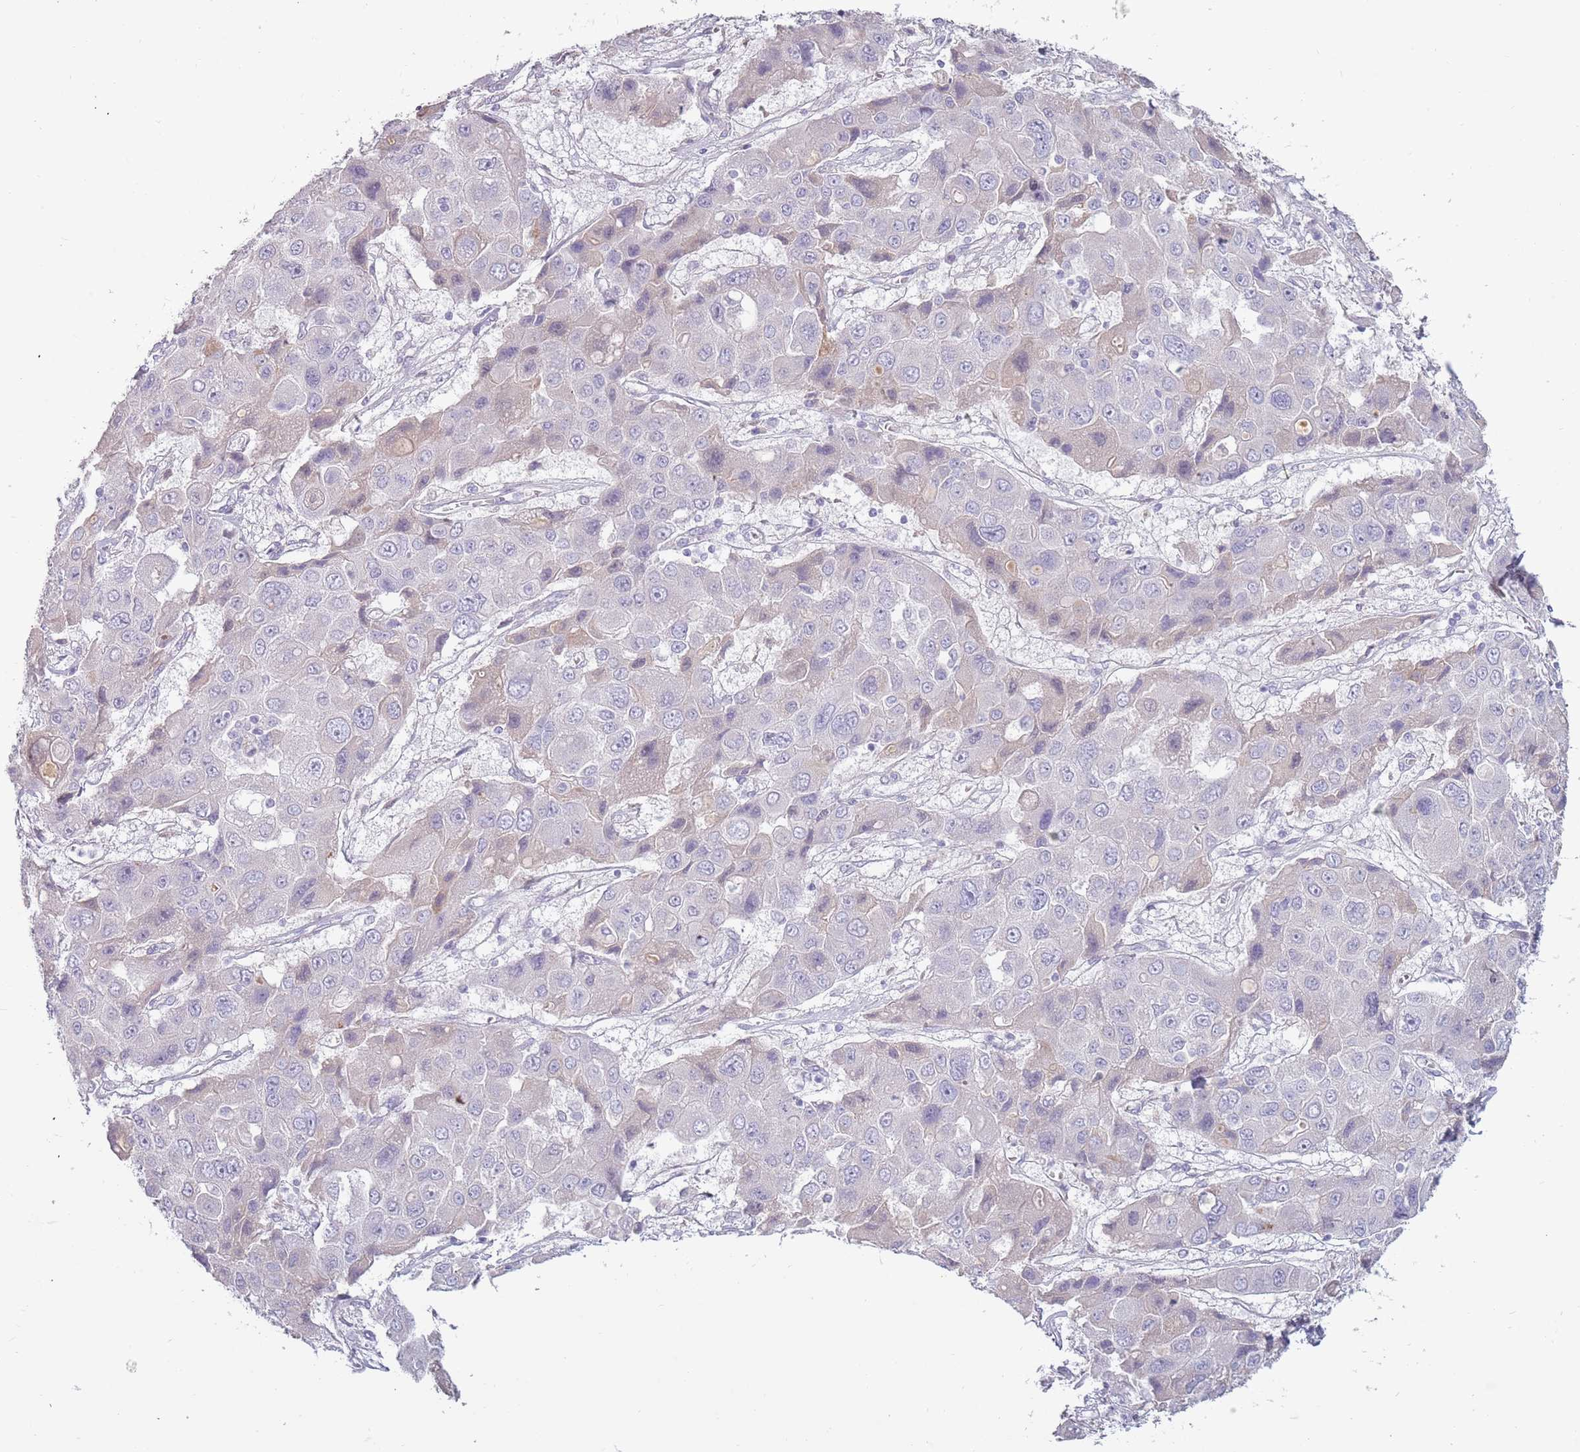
{"staining": {"intensity": "negative", "quantity": "none", "location": "none"}, "tissue": "liver cancer", "cell_type": "Tumor cells", "image_type": "cancer", "snomed": [{"axis": "morphology", "description": "Cholangiocarcinoma"}, {"axis": "topography", "description": "Liver"}], "caption": "Cholangiocarcinoma (liver) was stained to show a protein in brown. There is no significant staining in tumor cells. (DAB IHC, high magnification).", "gene": "TNFRSF6B", "patient": {"sex": "male", "age": 67}}